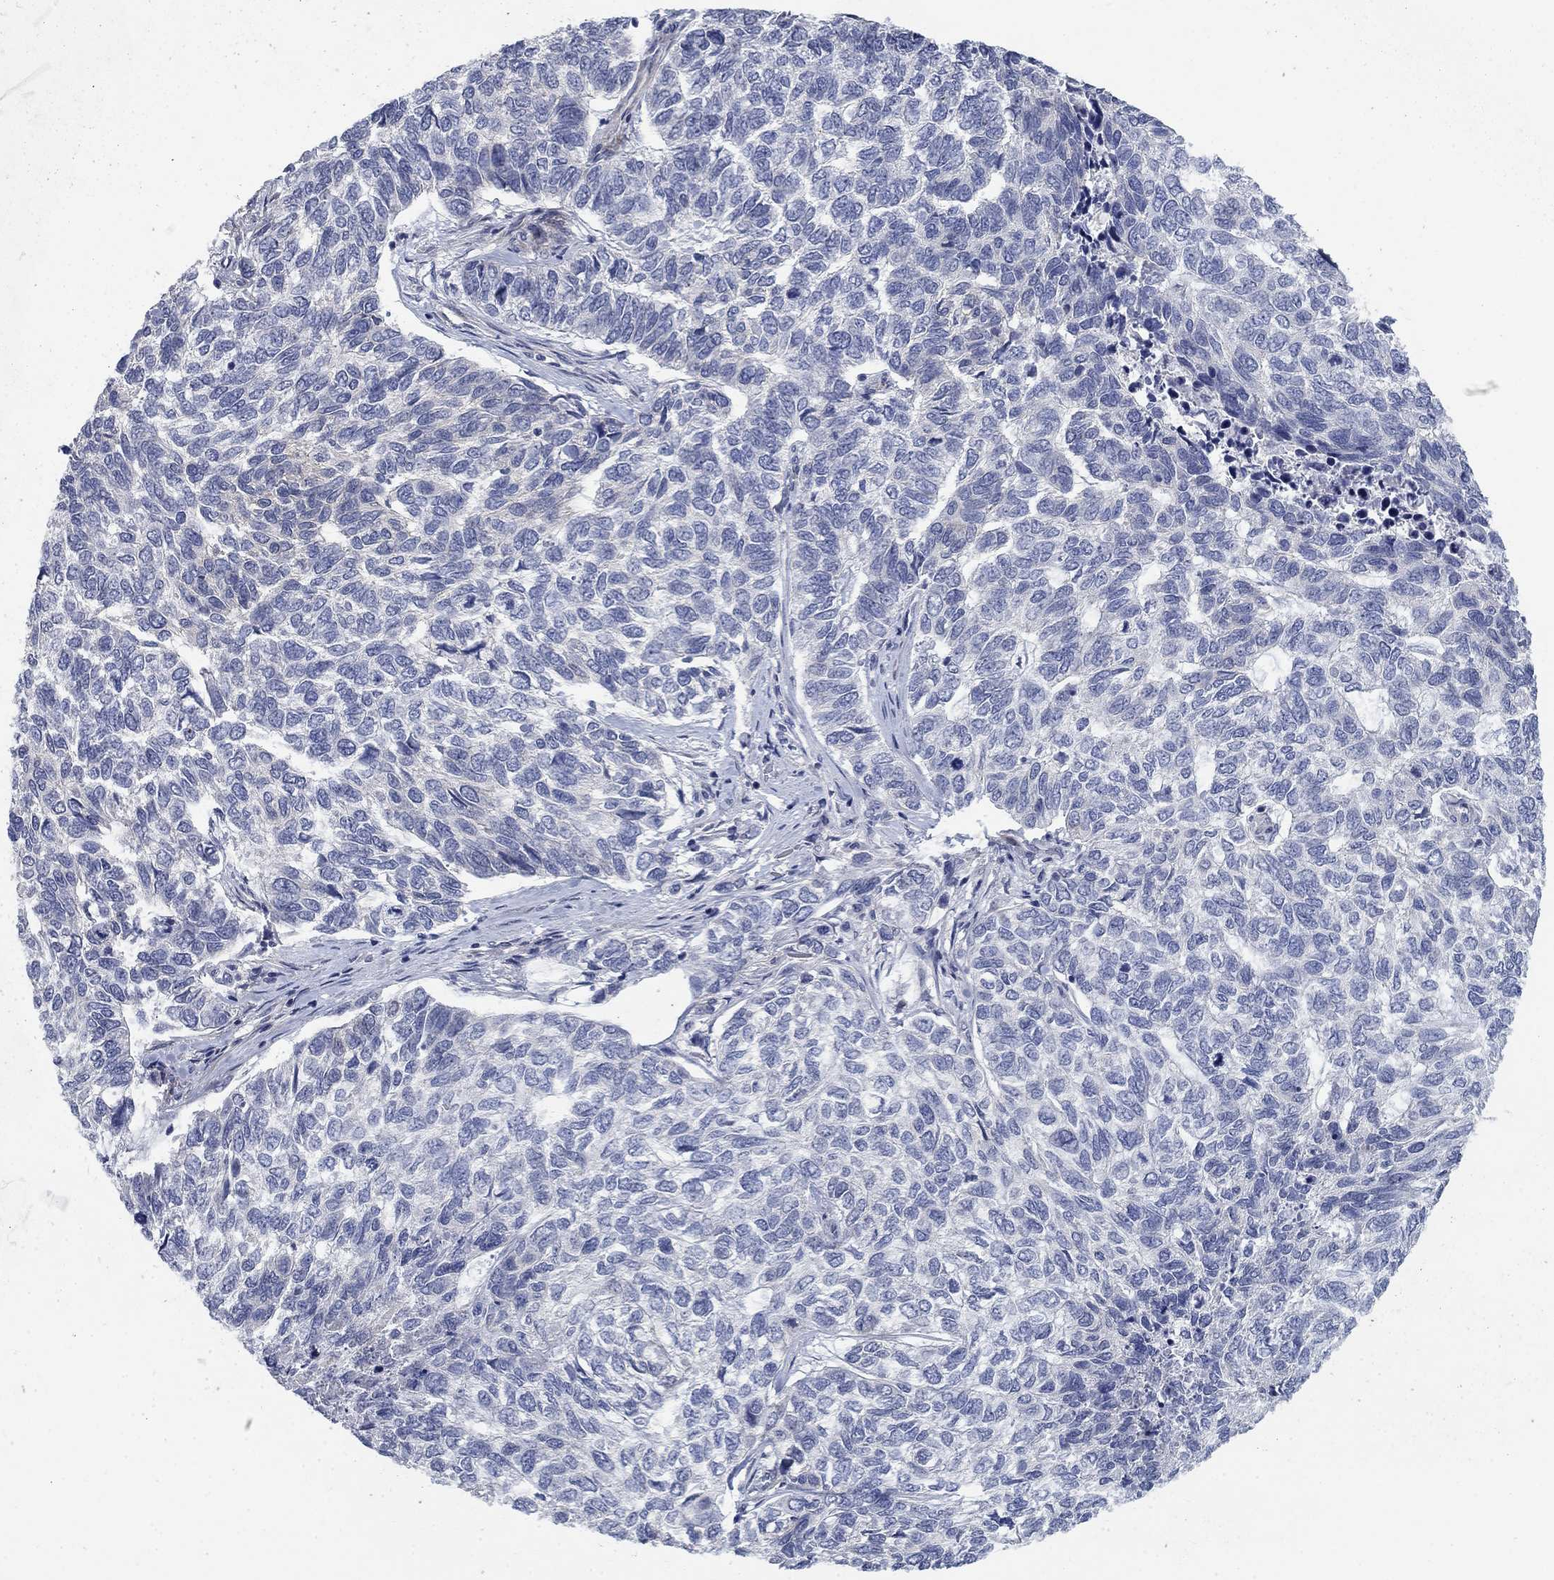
{"staining": {"intensity": "negative", "quantity": "none", "location": "none"}, "tissue": "skin cancer", "cell_type": "Tumor cells", "image_type": "cancer", "snomed": [{"axis": "morphology", "description": "Basal cell carcinoma"}, {"axis": "topography", "description": "Skin"}], "caption": "Human basal cell carcinoma (skin) stained for a protein using immunohistochemistry (IHC) reveals no positivity in tumor cells.", "gene": "DNER", "patient": {"sex": "female", "age": 65}}